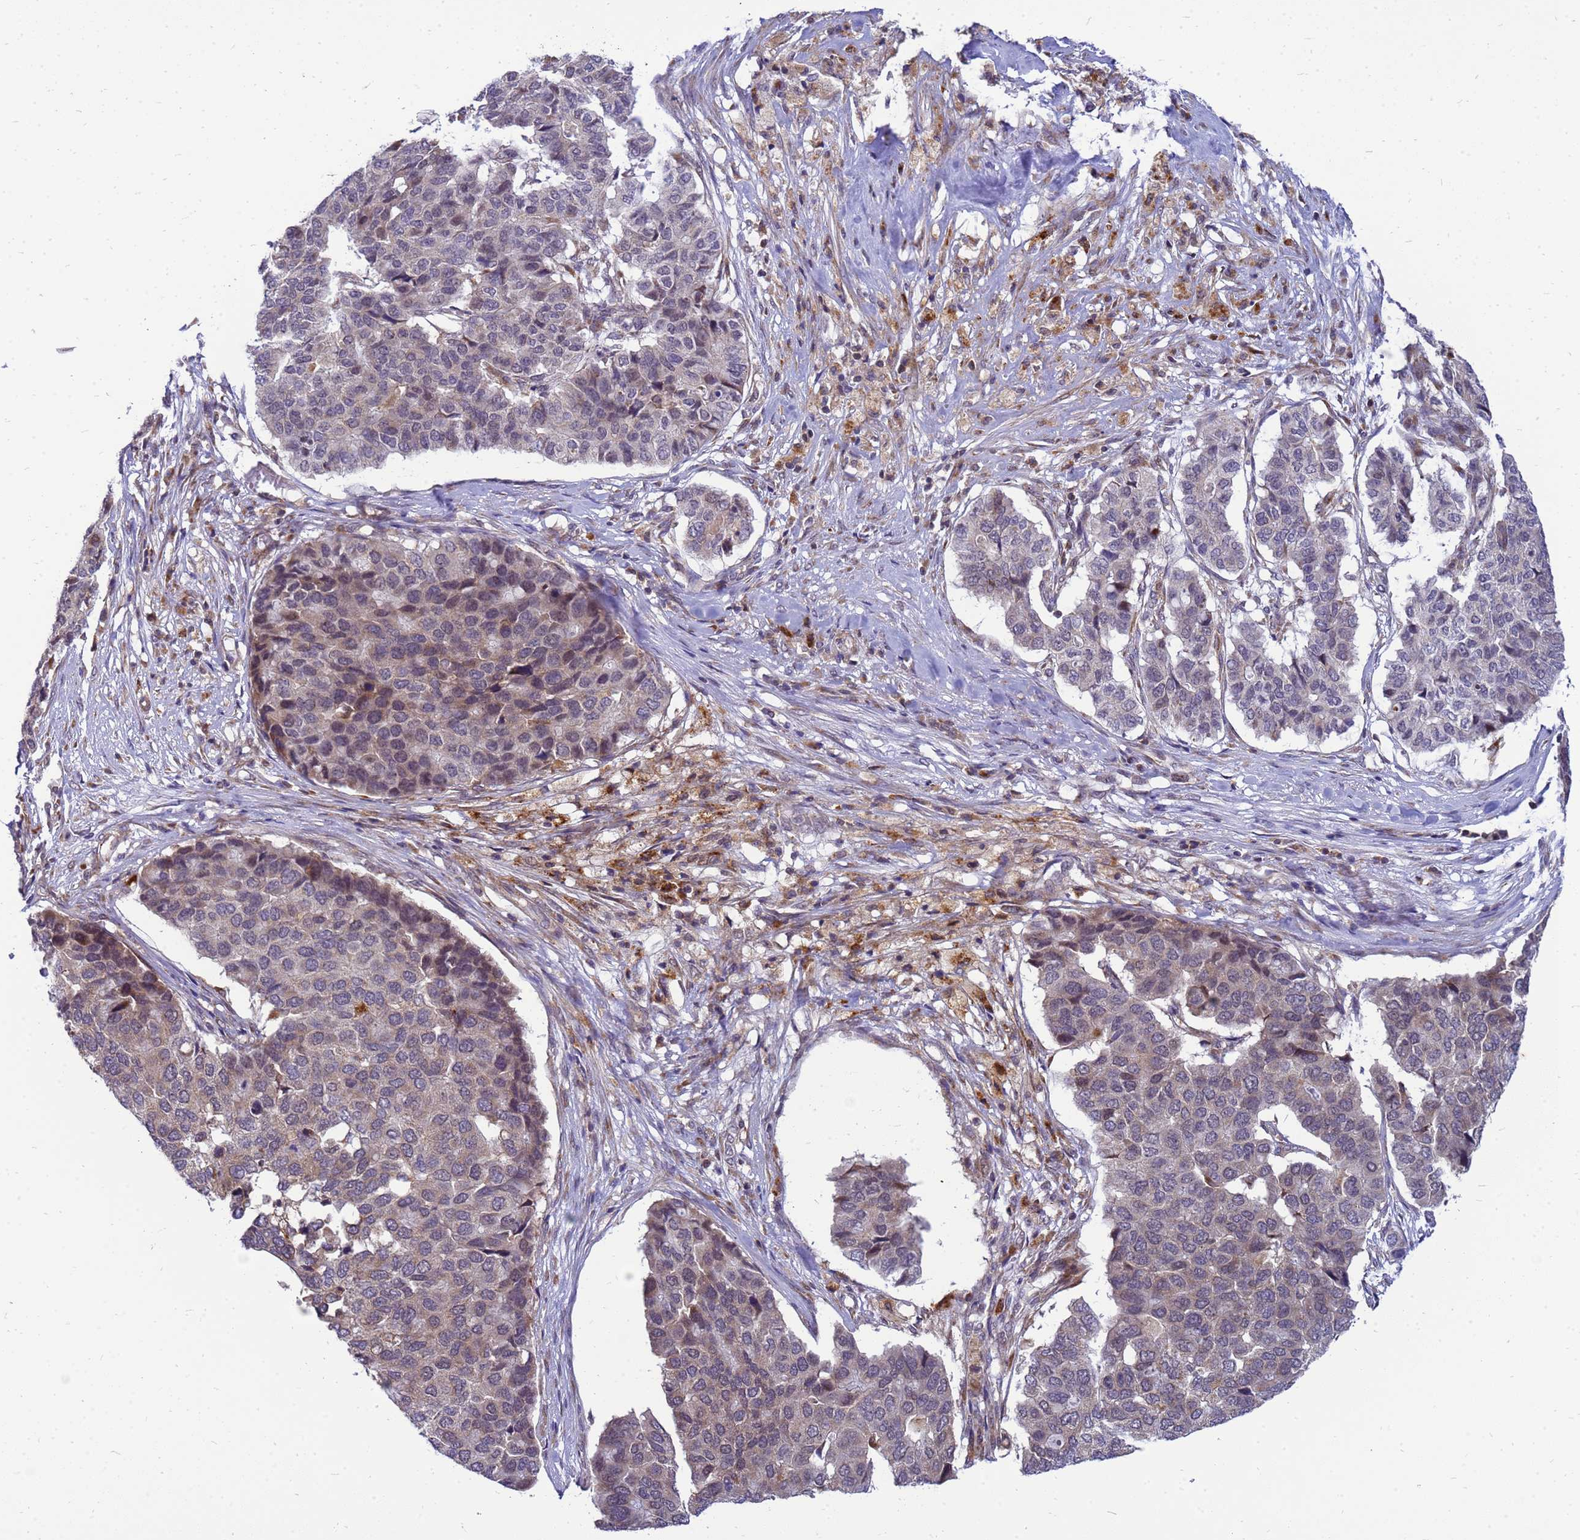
{"staining": {"intensity": "weak", "quantity": "25%-75%", "location": "cytoplasmic/membranous"}, "tissue": "pancreatic cancer", "cell_type": "Tumor cells", "image_type": "cancer", "snomed": [{"axis": "morphology", "description": "Adenocarcinoma, NOS"}, {"axis": "topography", "description": "Pancreas"}], "caption": "Protein staining by immunohistochemistry reveals weak cytoplasmic/membranous expression in approximately 25%-75% of tumor cells in adenocarcinoma (pancreatic). (brown staining indicates protein expression, while blue staining denotes nuclei).", "gene": "C12orf43", "patient": {"sex": "male", "age": 50}}